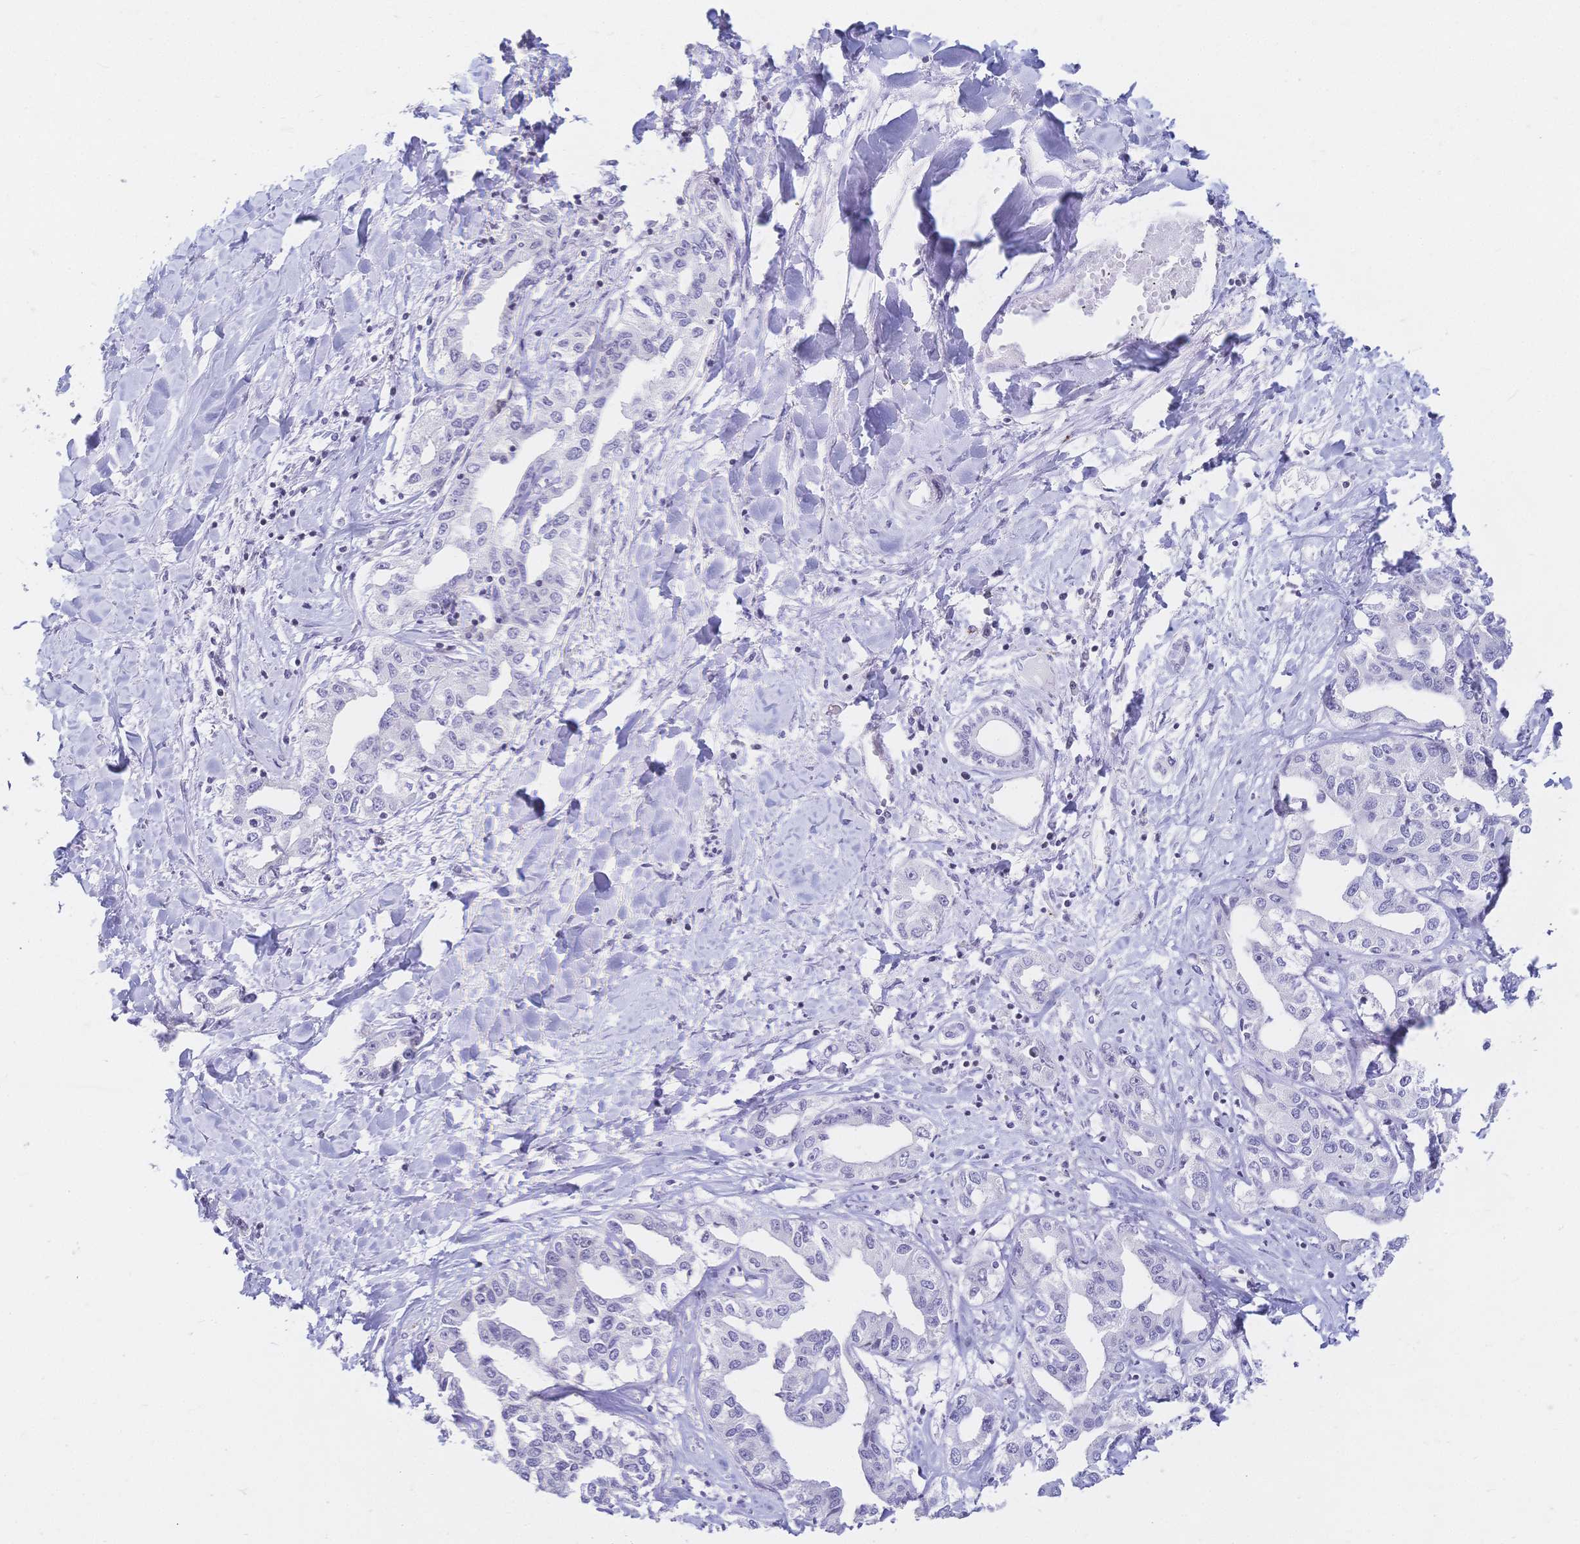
{"staining": {"intensity": "negative", "quantity": "none", "location": "none"}, "tissue": "liver cancer", "cell_type": "Tumor cells", "image_type": "cancer", "snomed": [{"axis": "morphology", "description": "Cholangiocarcinoma"}, {"axis": "topography", "description": "Liver"}], "caption": "The immunohistochemistry histopathology image has no significant positivity in tumor cells of cholangiocarcinoma (liver) tissue. (DAB (3,3'-diaminobenzidine) immunohistochemistry (IHC) with hematoxylin counter stain).", "gene": "CR2", "patient": {"sex": "male", "age": 59}}